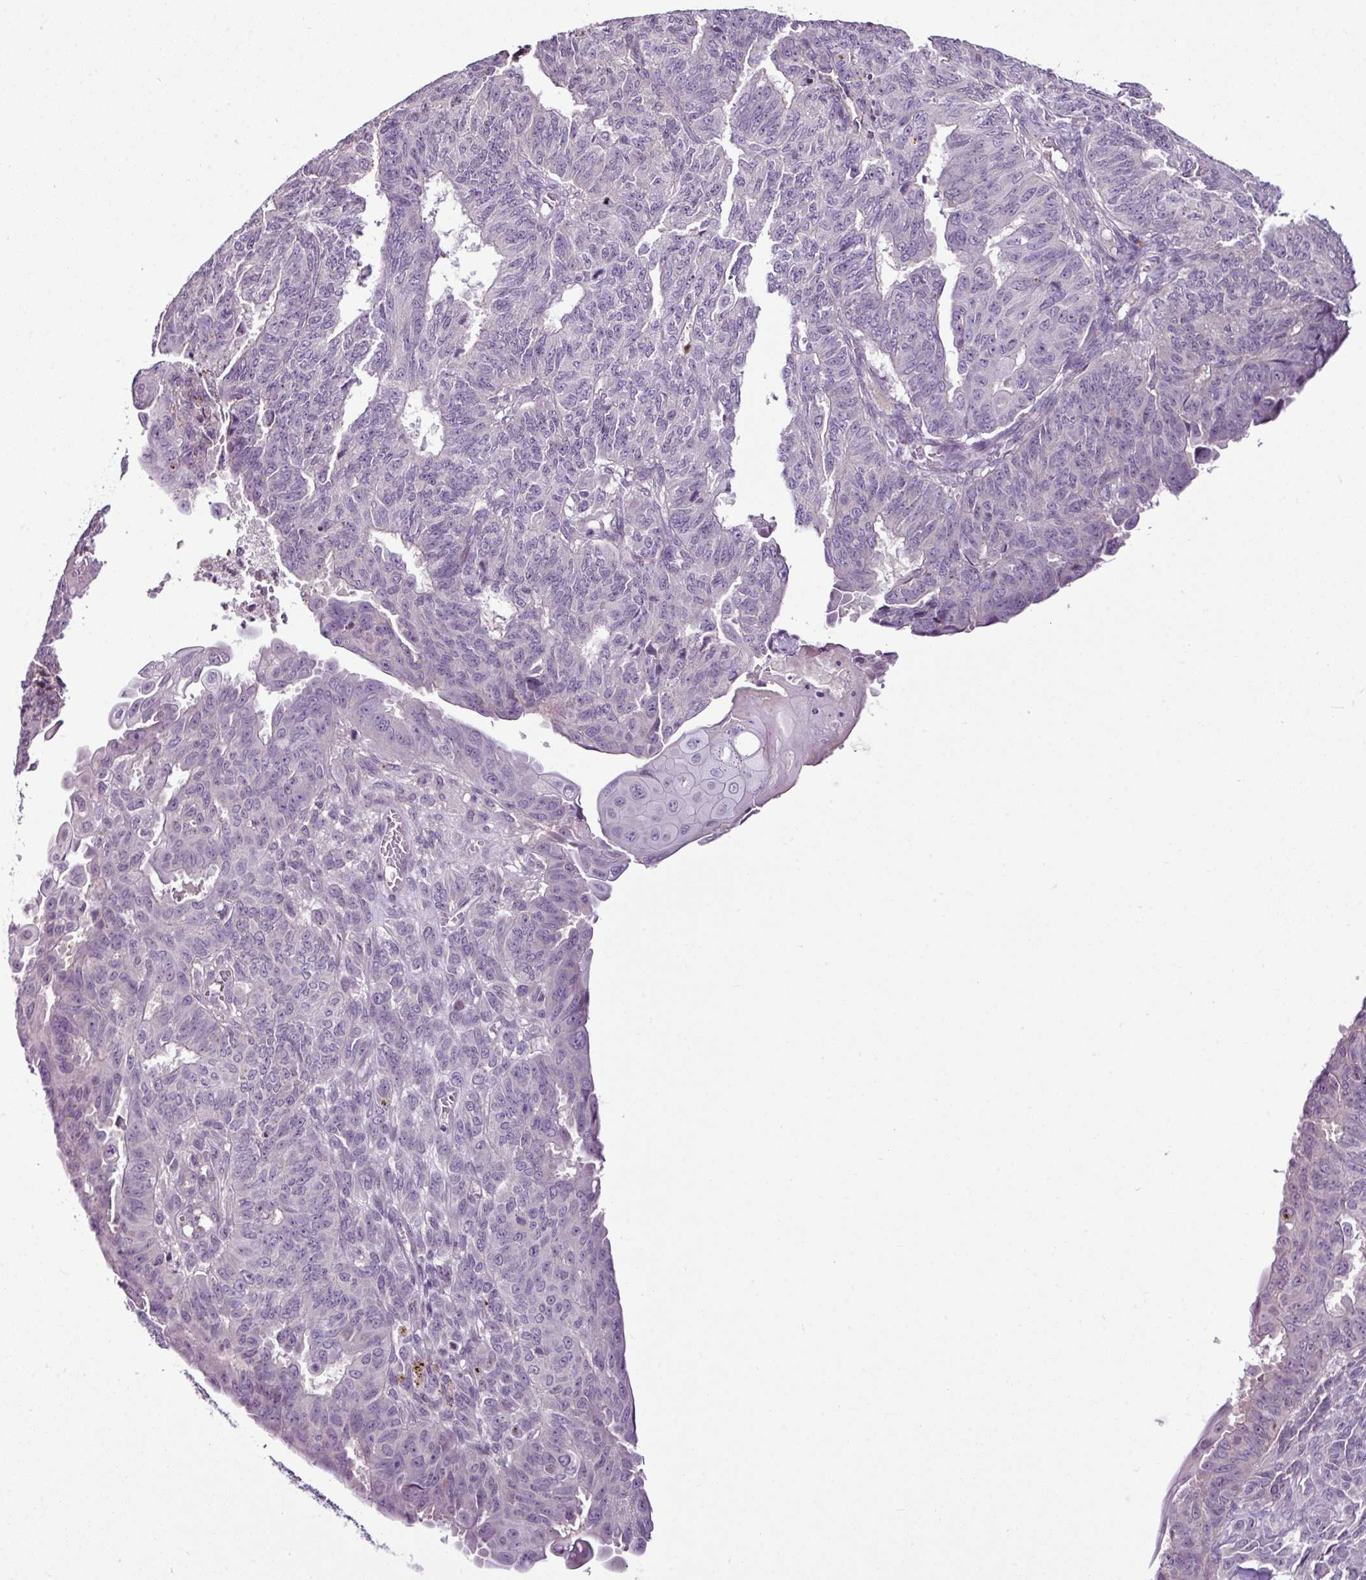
{"staining": {"intensity": "negative", "quantity": "none", "location": "none"}, "tissue": "endometrial cancer", "cell_type": "Tumor cells", "image_type": "cancer", "snomed": [{"axis": "morphology", "description": "Adenocarcinoma, NOS"}, {"axis": "topography", "description": "Endometrium"}], "caption": "DAB (3,3'-diaminobenzidine) immunohistochemical staining of endometrial adenocarcinoma shows no significant expression in tumor cells. The staining is performed using DAB (3,3'-diaminobenzidine) brown chromogen with nuclei counter-stained in using hematoxylin.", "gene": "TEX30", "patient": {"sex": "female", "age": 32}}